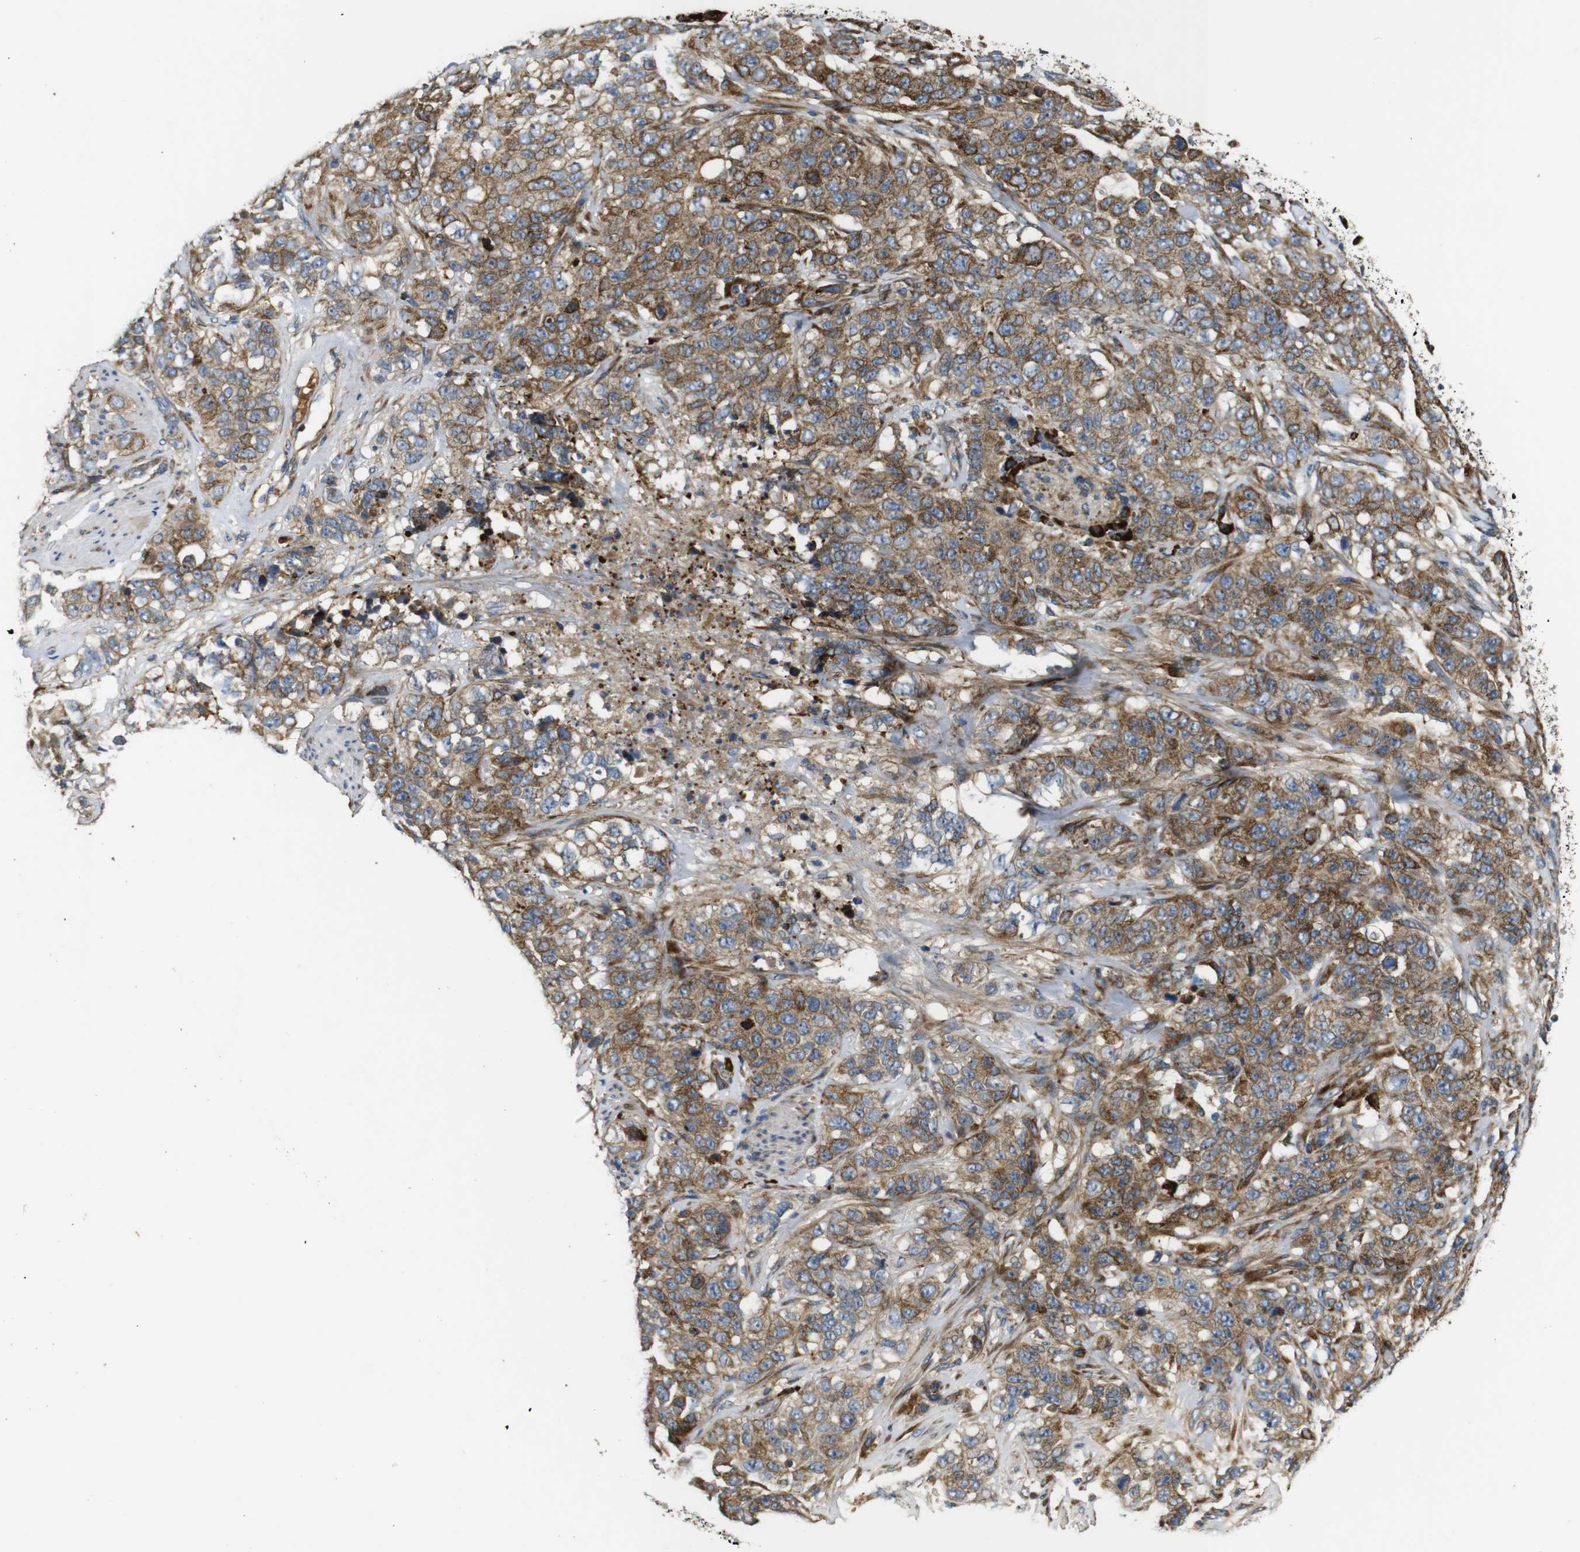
{"staining": {"intensity": "moderate", "quantity": ">75%", "location": "cytoplasmic/membranous"}, "tissue": "stomach cancer", "cell_type": "Tumor cells", "image_type": "cancer", "snomed": [{"axis": "morphology", "description": "Adenocarcinoma, NOS"}, {"axis": "topography", "description": "Stomach"}], "caption": "Stomach cancer was stained to show a protein in brown. There is medium levels of moderate cytoplasmic/membranous expression in about >75% of tumor cells.", "gene": "UBE2G2", "patient": {"sex": "male", "age": 48}}